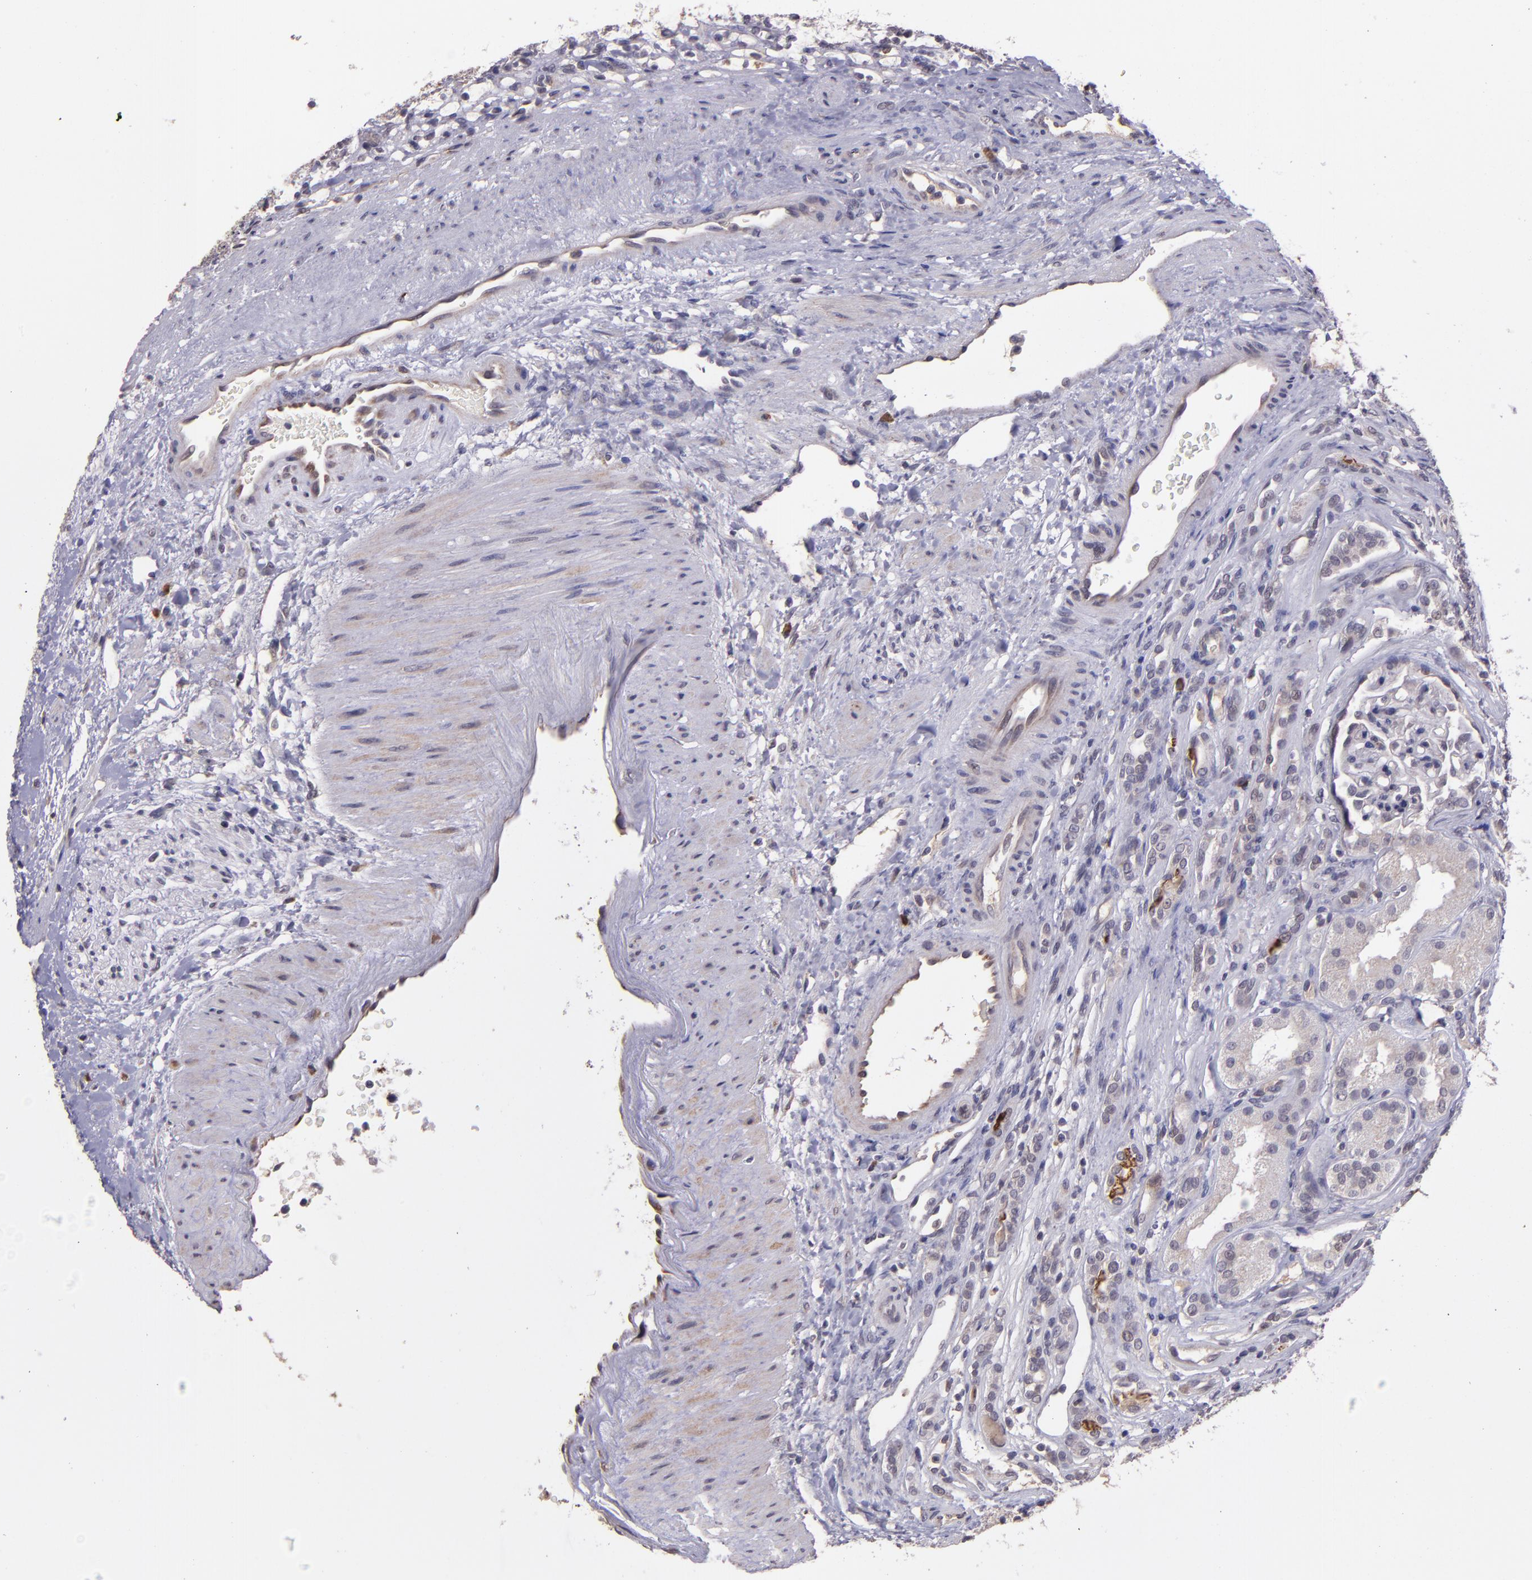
{"staining": {"intensity": "negative", "quantity": "none", "location": "none"}, "tissue": "renal cancer", "cell_type": "Tumor cells", "image_type": "cancer", "snomed": [{"axis": "morphology", "description": "Adenocarcinoma, NOS"}, {"axis": "topography", "description": "Kidney"}], "caption": "IHC image of renal adenocarcinoma stained for a protein (brown), which demonstrates no expression in tumor cells.", "gene": "TAF7L", "patient": {"sex": "female", "age": 60}}